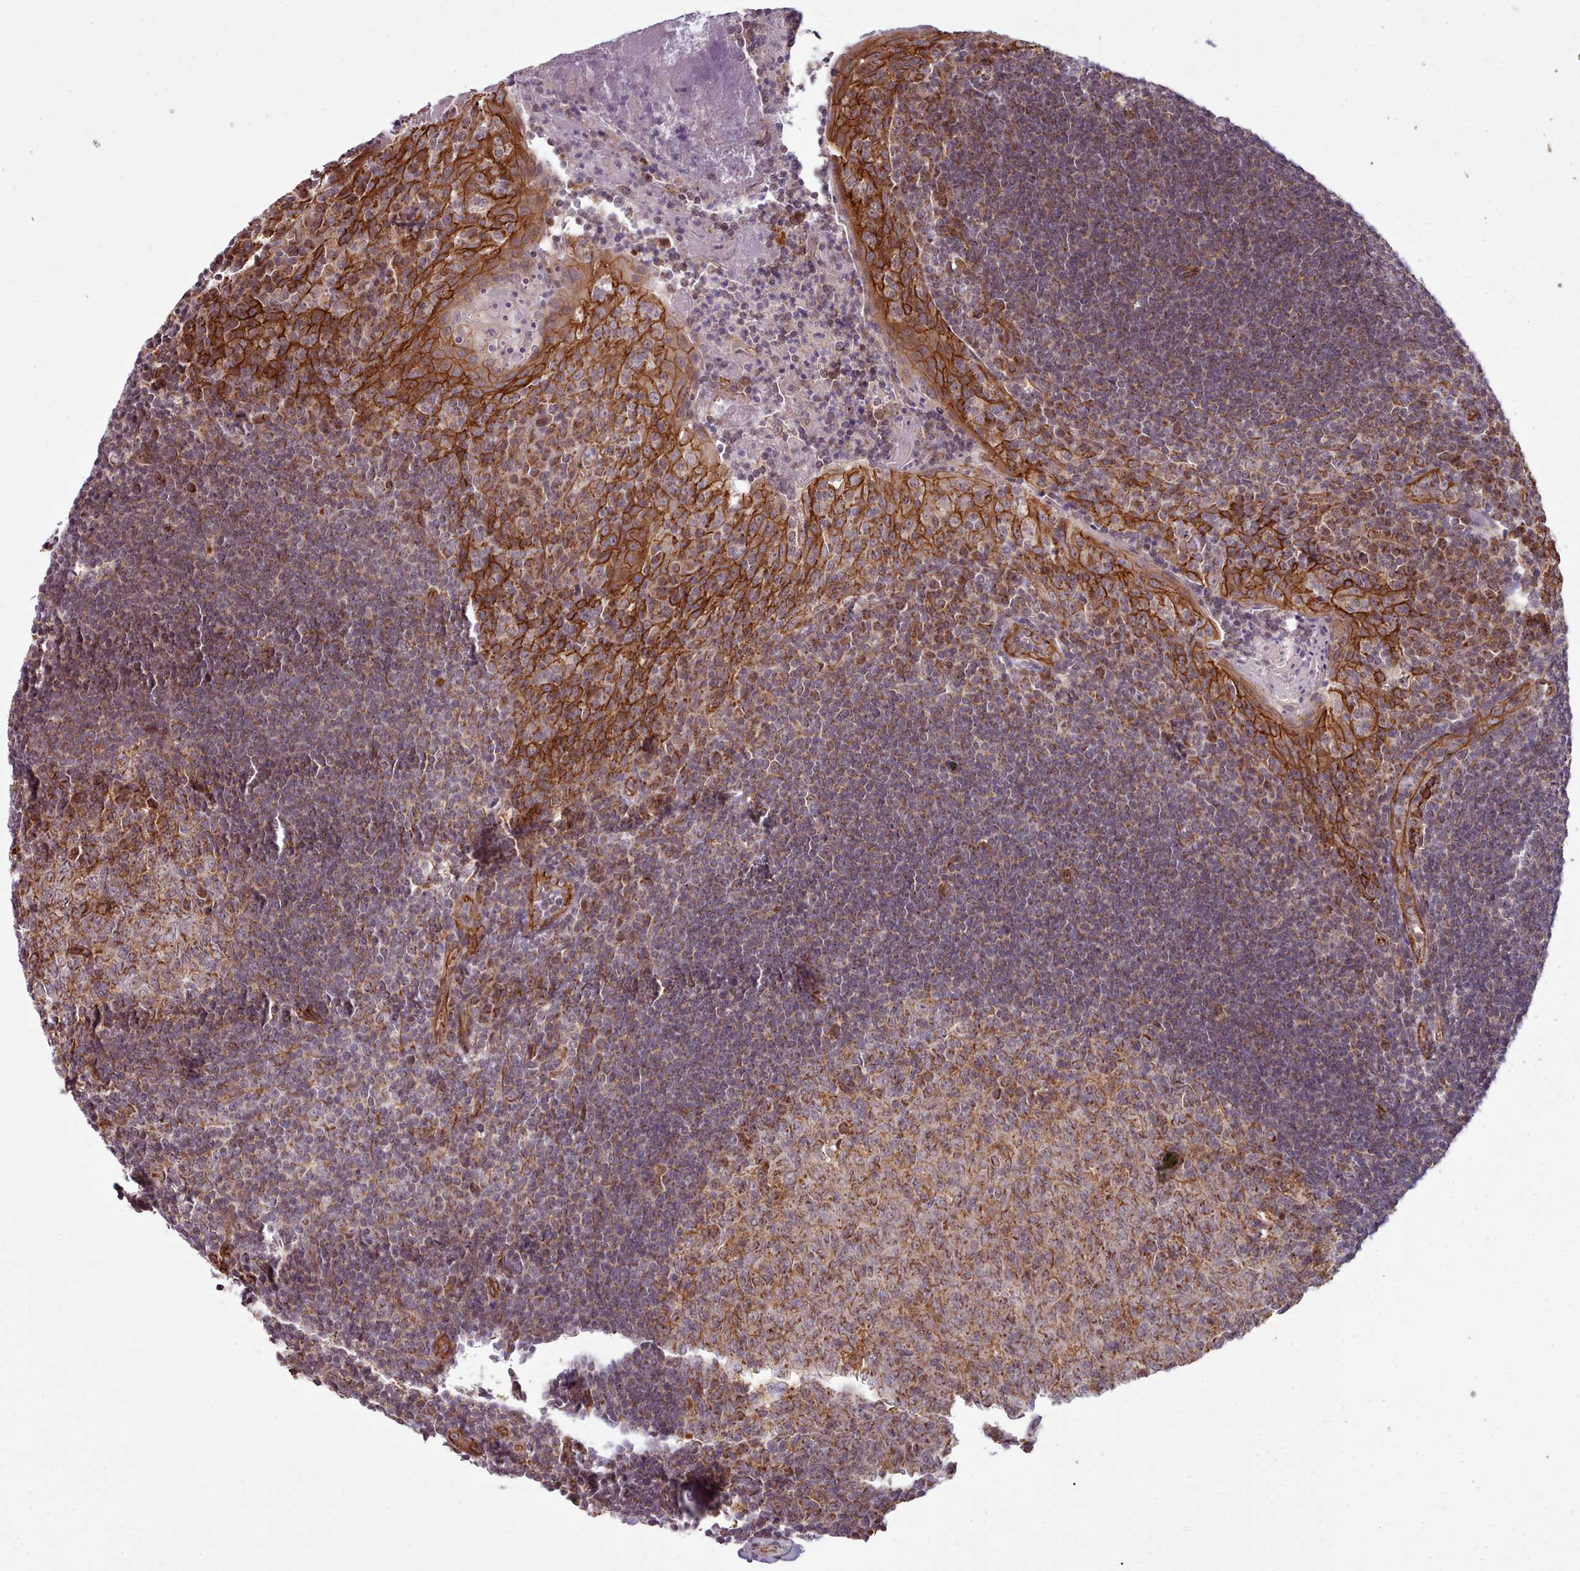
{"staining": {"intensity": "strong", "quantity": "25%-75%", "location": "cytoplasmic/membranous"}, "tissue": "tonsil", "cell_type": "Germinal center cells", "image_type": "normal", "snomed": [{"axis": "morphology", "description": "Normal tissue, NOS"}, {"axis": "topography", "description": "Tonsil"}], "caption": "The image shows staining of unremarkable tonsil, revealing strong cytoplasmic/membranous protein expression (brown color) within germinal center cells.", "gene": "MRPL46", "patient": {"sex": "male", "age": 27}}